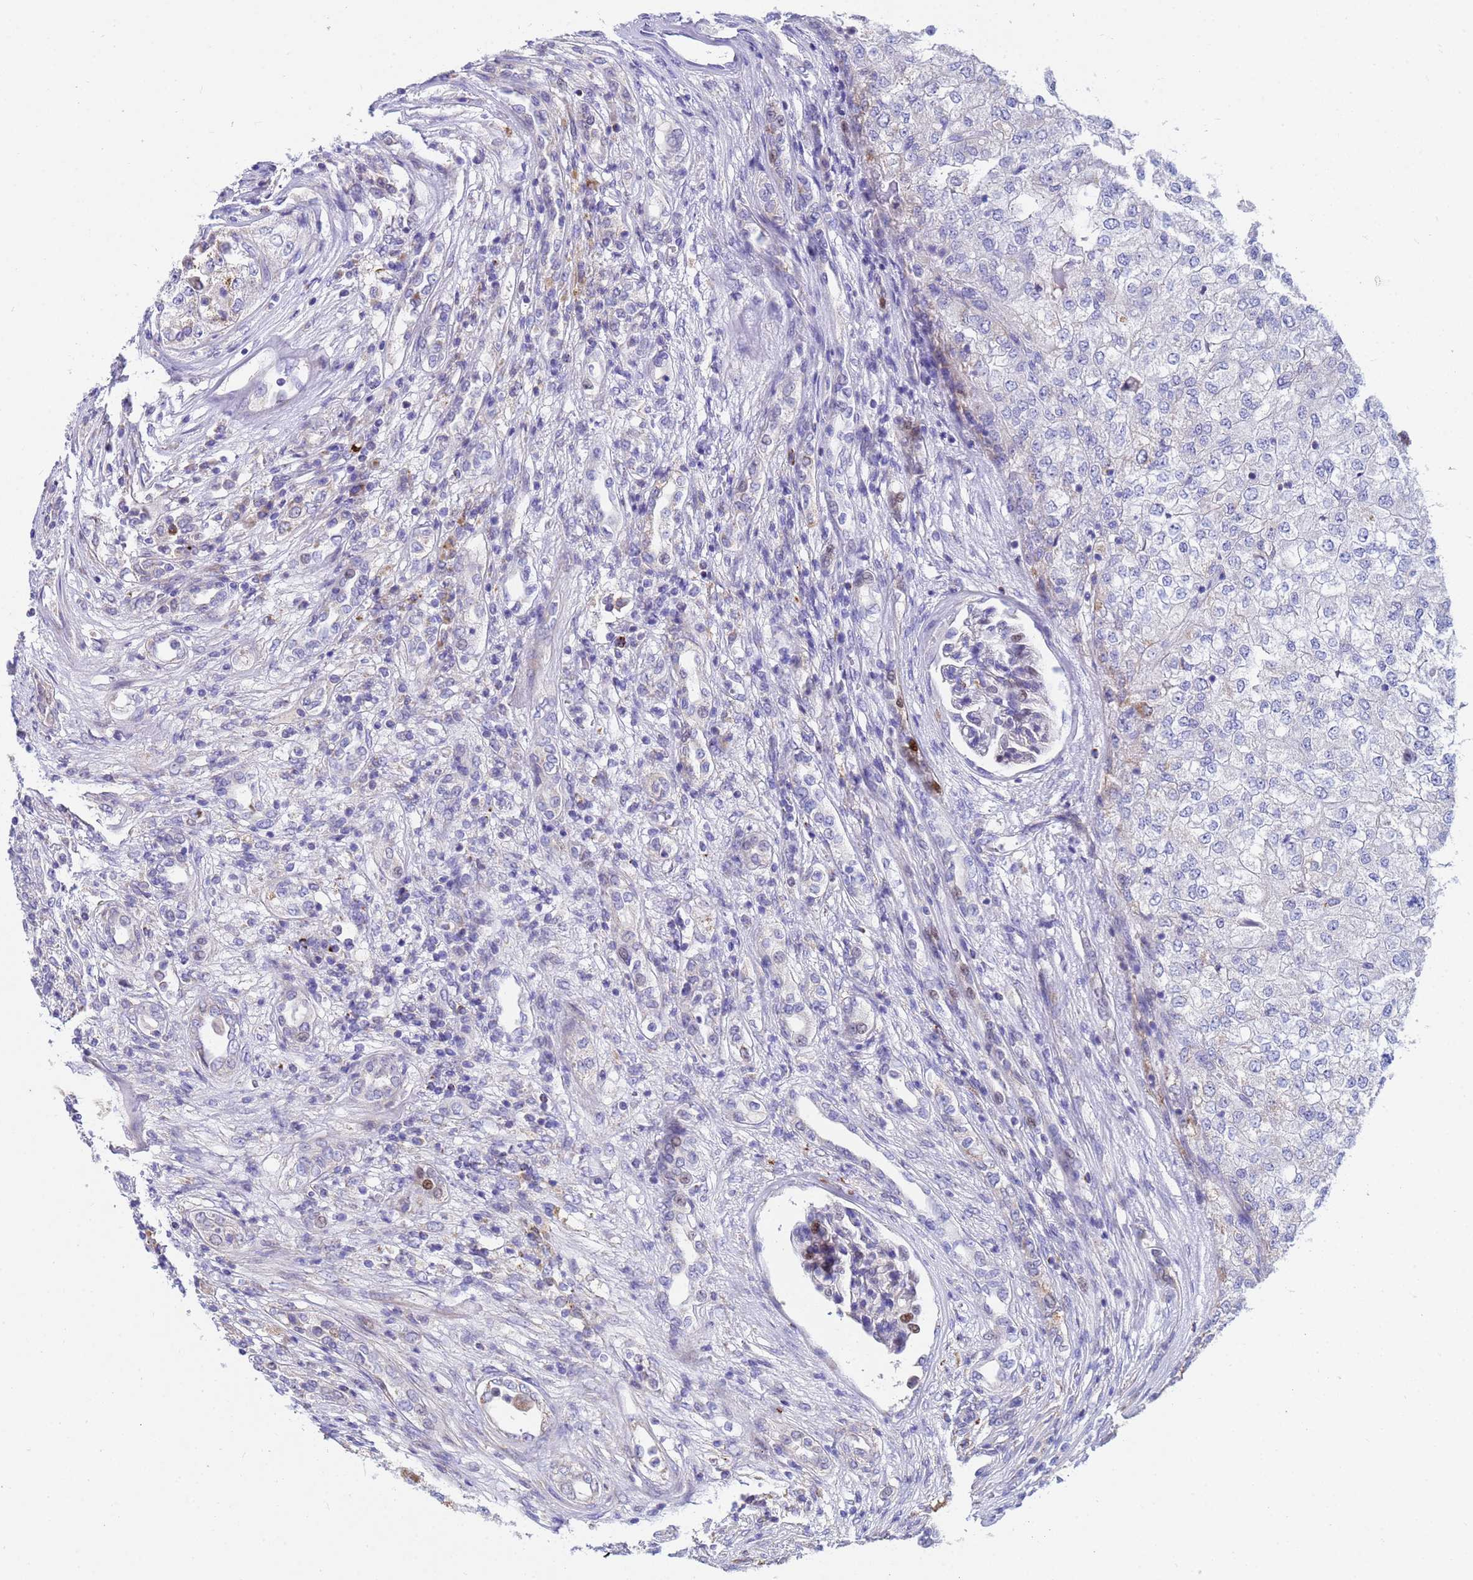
{"staining": {"intensity": "negative", "quantity": "none", "location": "none"}, "tissue": "renal cancer", "cell_type": "Tumor cells", "image_type": "cancer", "snomed": [{"axis": "morphology", "description": "Adenocarcinoma, NOS"}, {"axis": "topography", "description": "Kidney"}], "caption": "Tumor cells are negative for brown protein staining in renal cancer (adenocarcinoma). (DAB (3,3'-diaminobenzidine) IHC visualized using brightfield microscopy, high magnification).", "gene": "TUBGCP3", "patient": {"sex": "female", "age": 54}}